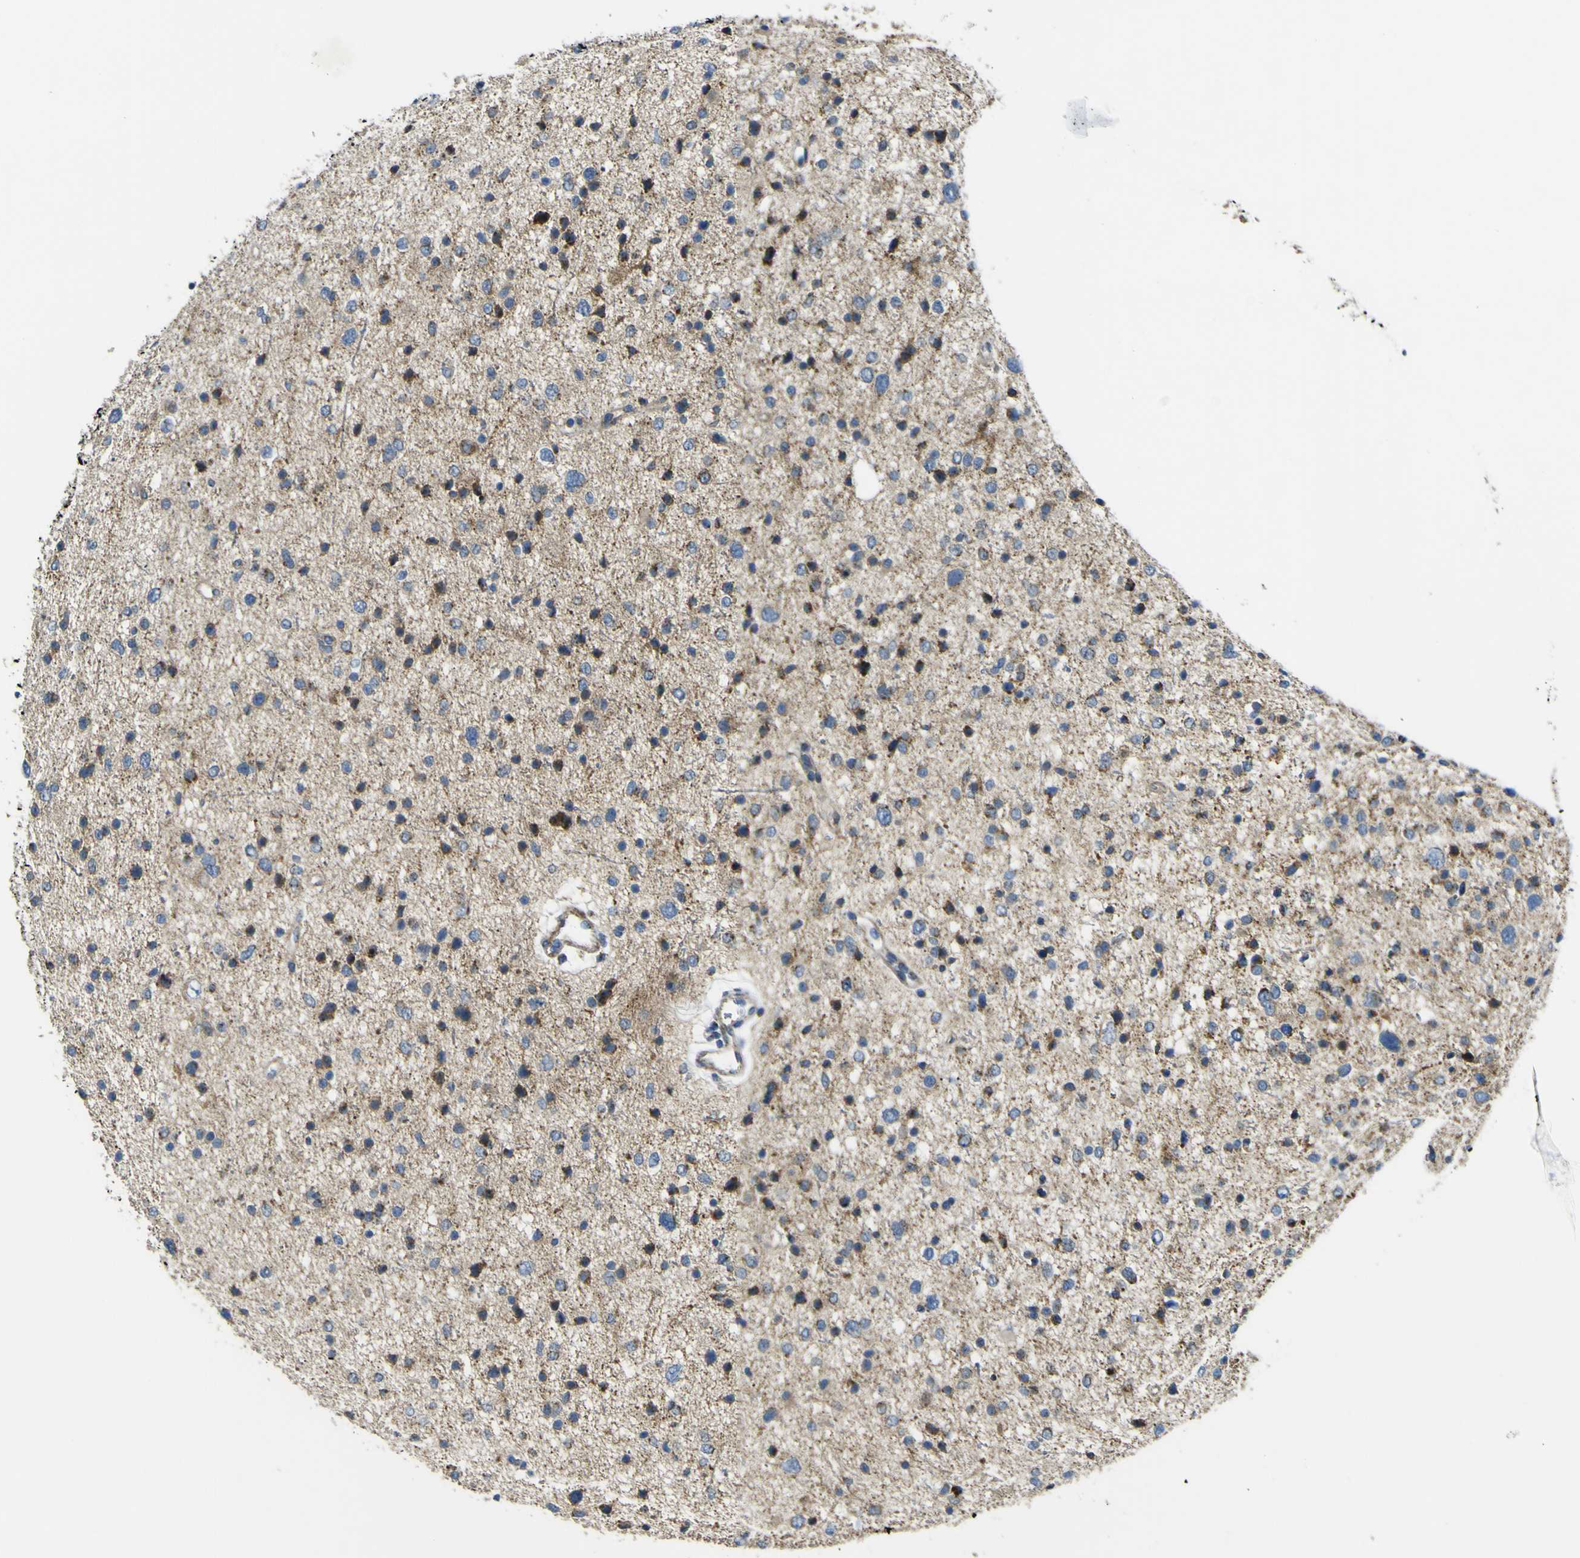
{"staining": {"intensity": "strong", "quantity": "25%-75%", "location": "cytoplasmic/membranous"}, "tissue": "glioma", "cell_type": "Tumor cells", "image_type": "cancer", "snomed": [{"axis": "morphology", "description": "Glioma, malignant, Low grade"}, {"axis": "topography", "description": "Brain"}], "caption": "A photomicrograph of glioma stained for a protein demonstrates strong cytoplasmic/membranous brown staining in tumor cells.", "gene": "ALDH18A1", "patient": {"sex": "female", "age": 37}}